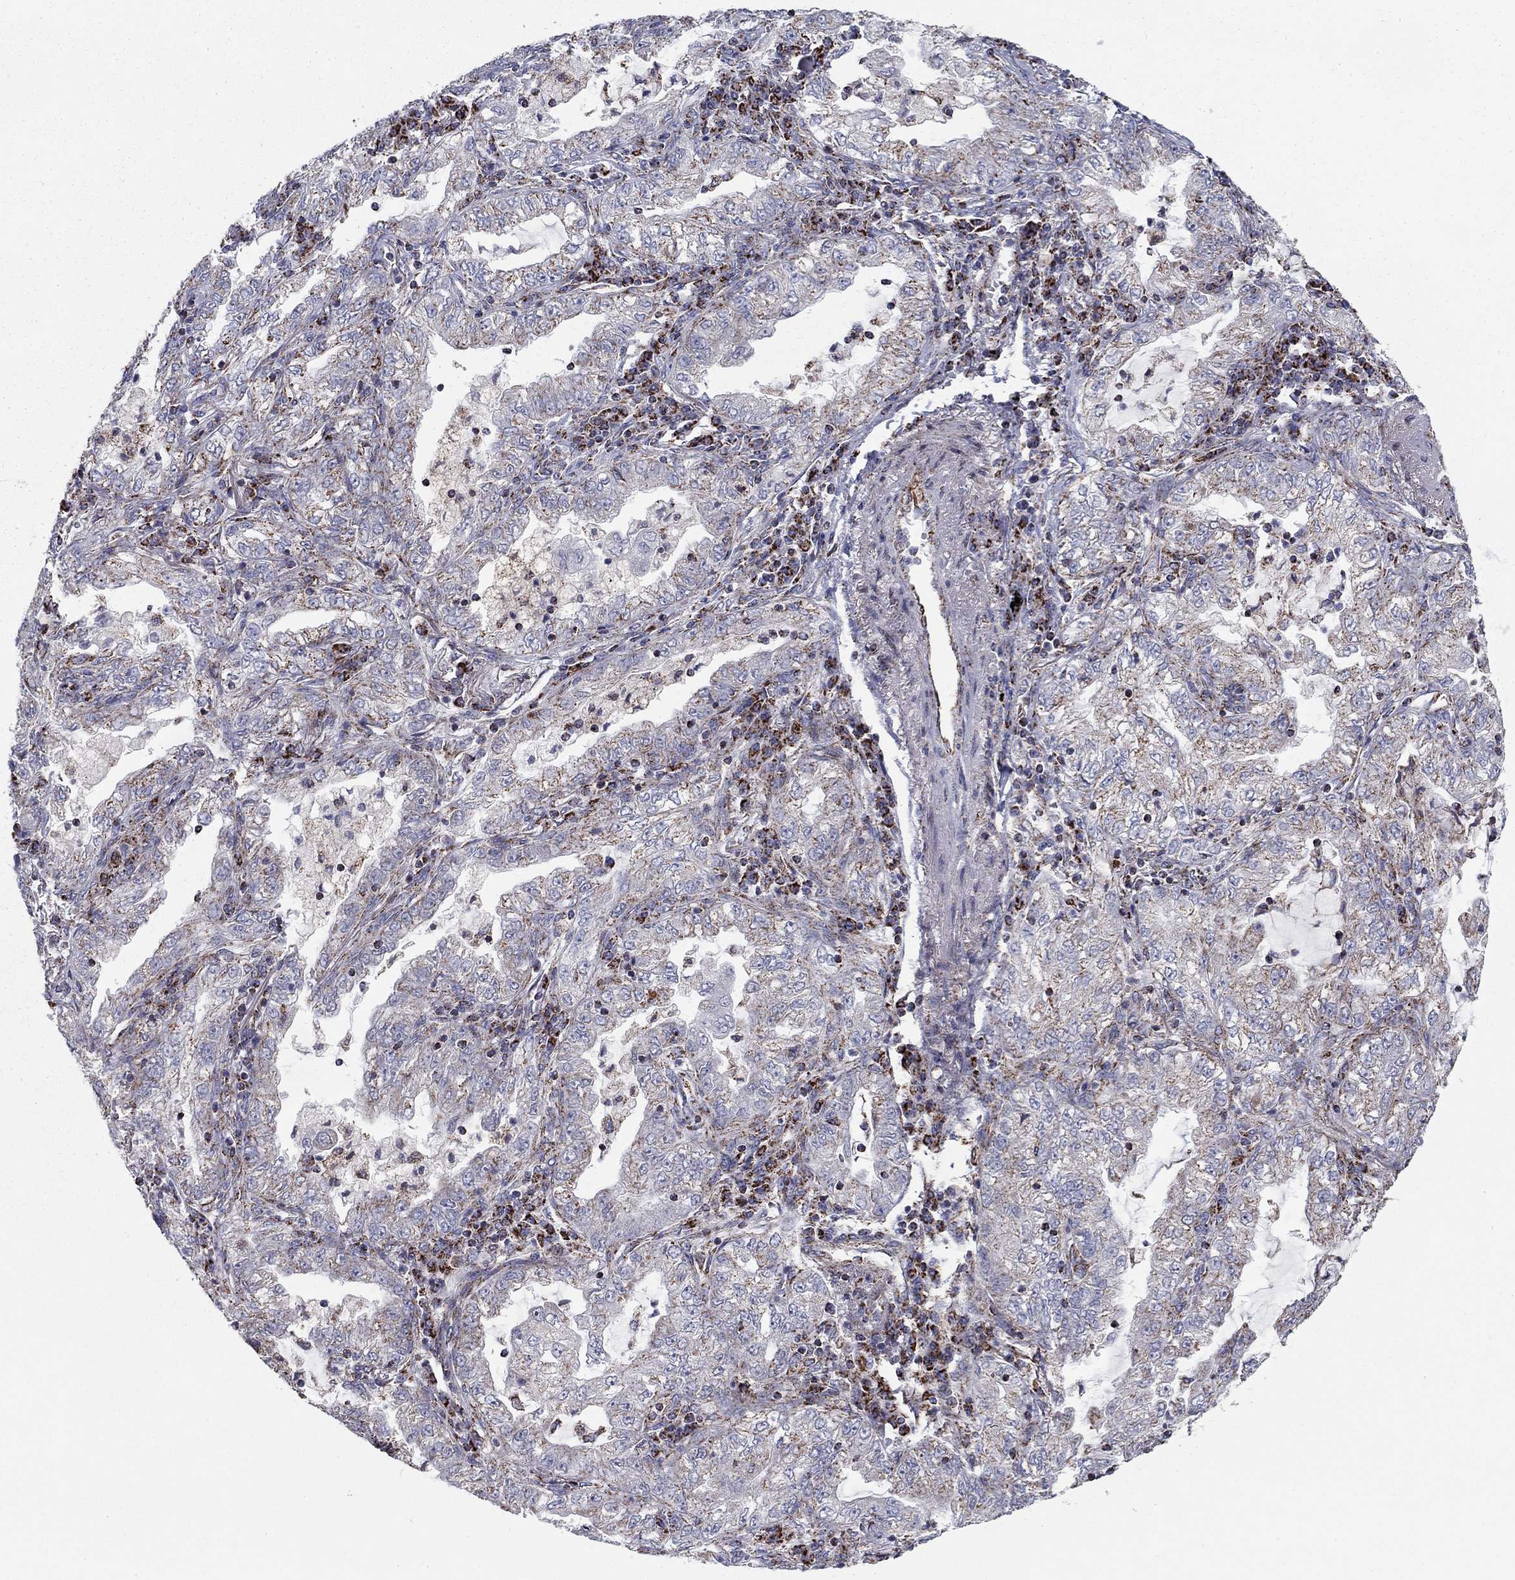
{"staining": {"intensity": "moderate", "quantity": "25%-75%", "location": "cytoplasmic/membranous"}, "tissue": "lung cancer", "cell_type": "Tumor cells", "image_type": "cancer", "snomed": [{"axis": "morphology", "description": "Adenocarcinoma, NOS"}, {"axis": "topography", "description": "Lung"}], "caption": "Immunohistochemical staining of adenocarcinoma (lung) demonstrates medium levels of moderate cytoplasmic/membranous protein staining in about 25%-75% of tumor cells.", "gene": "NDUFV1", "patient": {"sex": "female", "age": 73}}